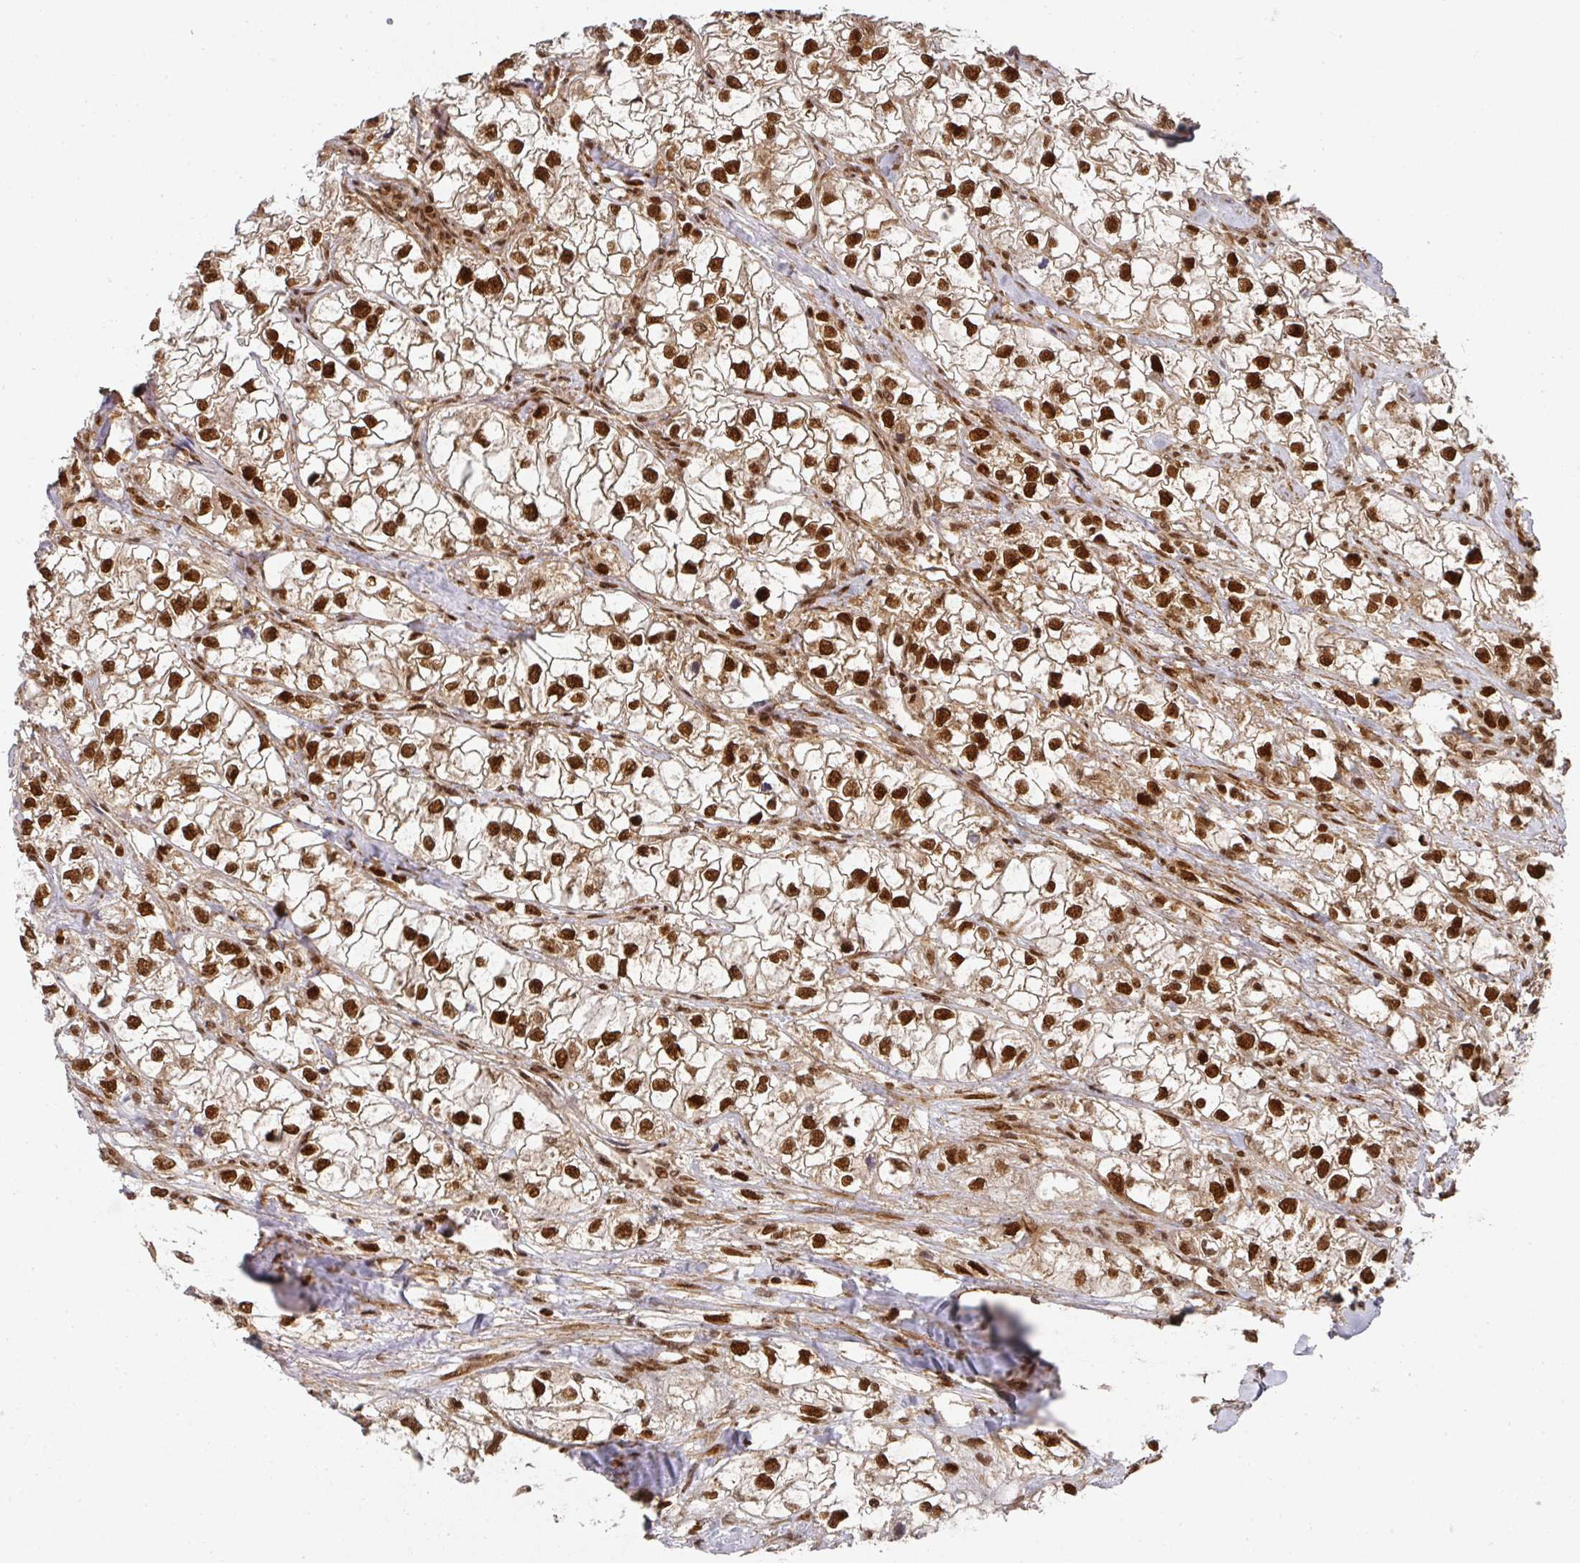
{"staining": {"intensity": "strong", "quantity": ">75%", "location": "nuclear"}, "tissue": "renal cancer", "cell_type": "Tumor cells", "image_type": "cancer", "snomed": [{"axis": "morphology", "description": "Adenocarcinoma, NOS"}, {"axis": "topography", "description": "Kidney"}], "caption": "Protein analysis of renal cancer tissue reveals strong nuclear staining in about >75% of tumor cells.", "gene": "DIDO1", "patient": {"sex": "male", "age": 59}}